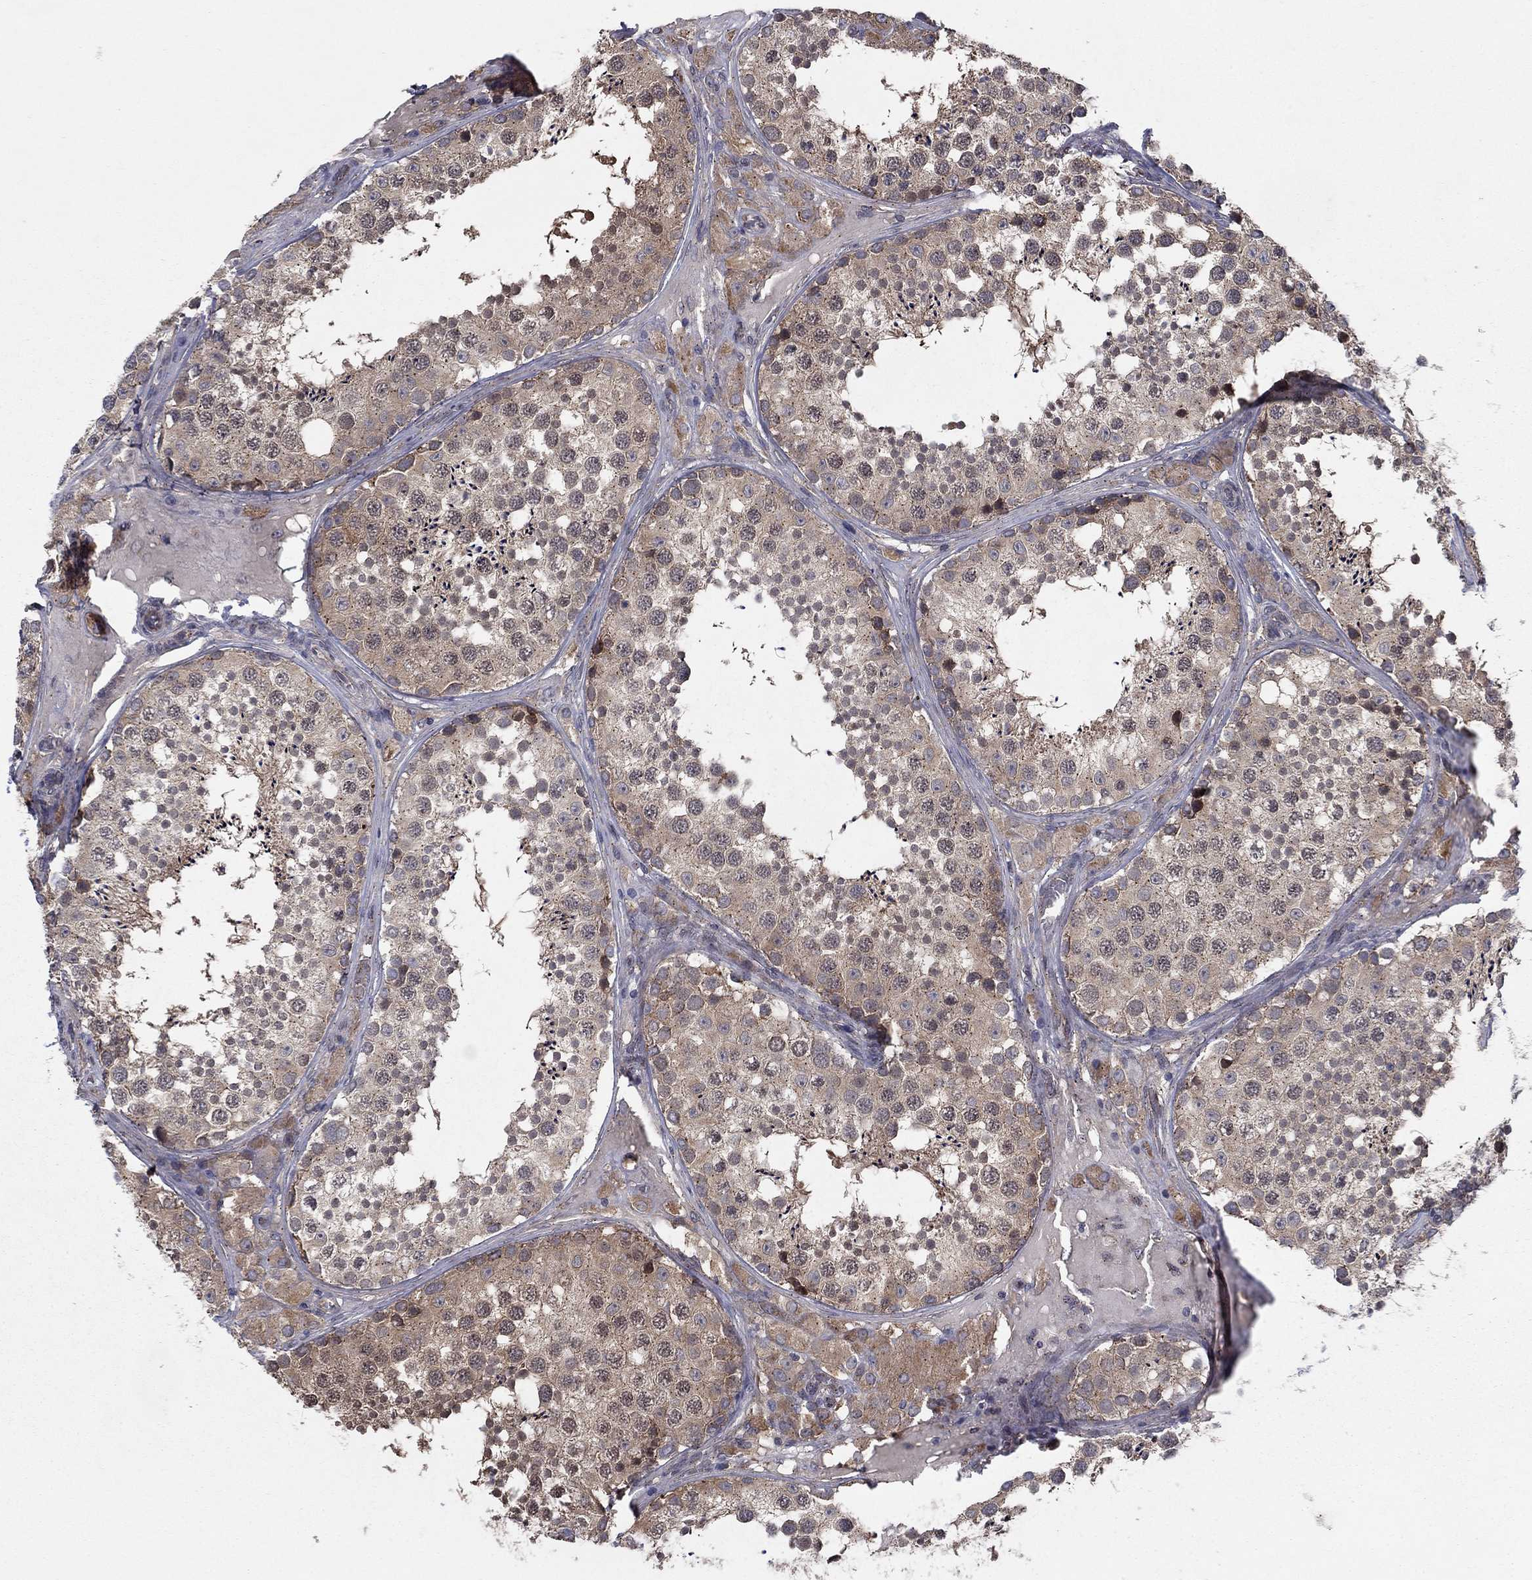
{"staining": {"intensity": "moderate", "quantity": "25%-75%", "location": "cytoplasmic/membranous"}, "tissue": "testis", "cell_type": "Cells in seminiferous ducts", "image_type": "normal", "snomed": [{"axis": "morphology", "description": "Normal tissue, NOS"}, {"axis": "topography", "description": "Testis"}], "caption": "Protein staining of unremarkable testis exhibits moderate cytoplasmic/membranous positivity in about 25%-75% of cells in seminiferous ducts. The staining was performed using DAB to visualize the protein expression in brown, while the nuclei were stained in blue with hematoxylin (Magnification: 20x).", "gene": "SH3RF1", "patient": {"sex": "male", "age": 34}}